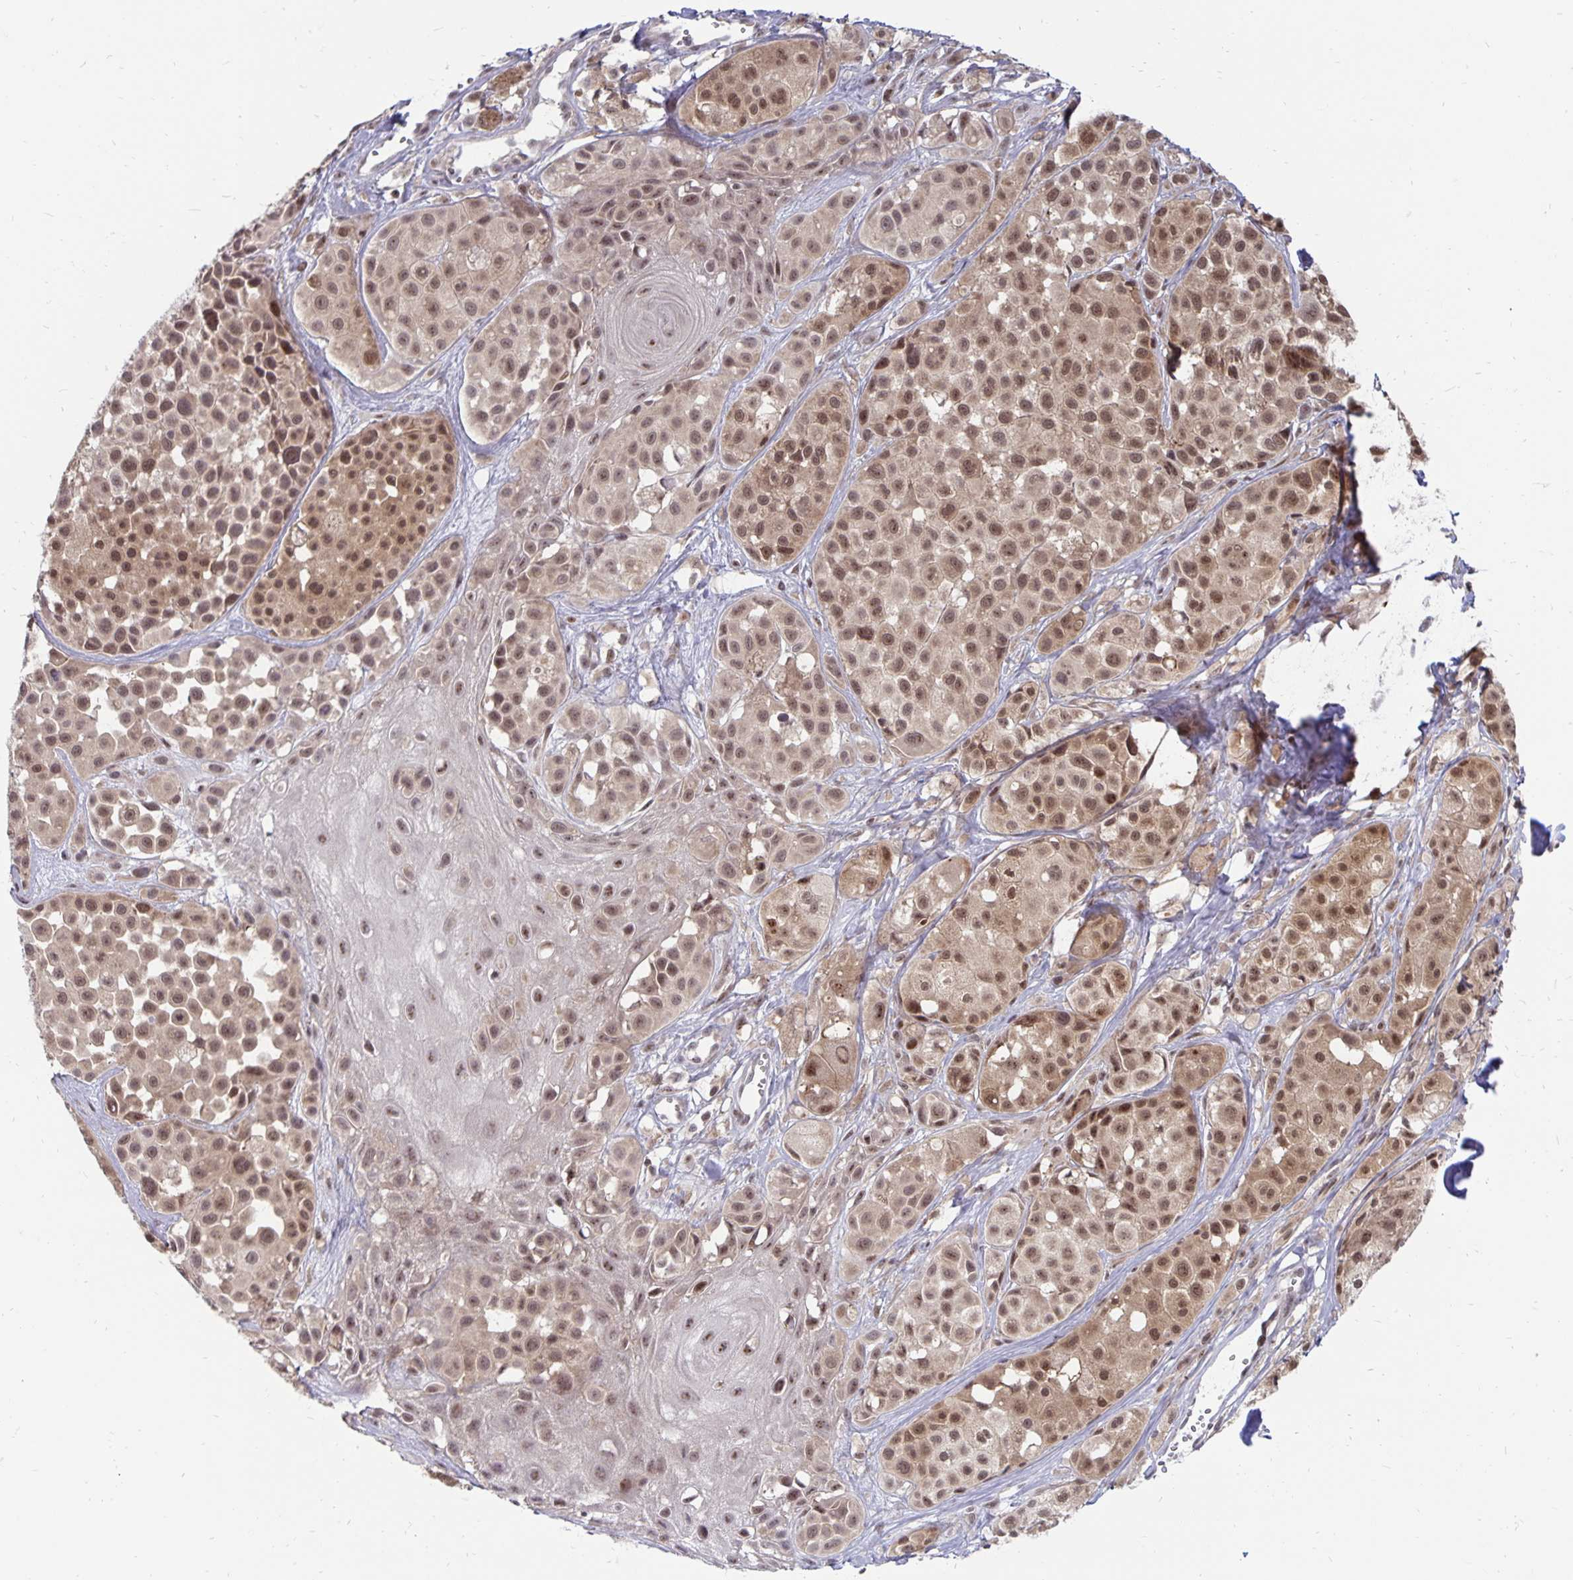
{"staining": {"intensity": "moderate", "quantity": ">75%", "location": "nuclear"}, "tissue": "melanoma", "cell_type": "Tumor cells", "image_type": "cancer", "snomed": [{"axis": "morphology", "description": "Malignant melanoma, NOS"}, {"axis": "topography", "description": "Skin"}], "caption": "Melanoma tissue reveals moderate nuclear expression in approximately >75% of tumor cells (Brightfield microscopy of DAB IHC at high magnification).", "gene": "EXOC6B", "patient": {"sex": "male", "age": 77}}